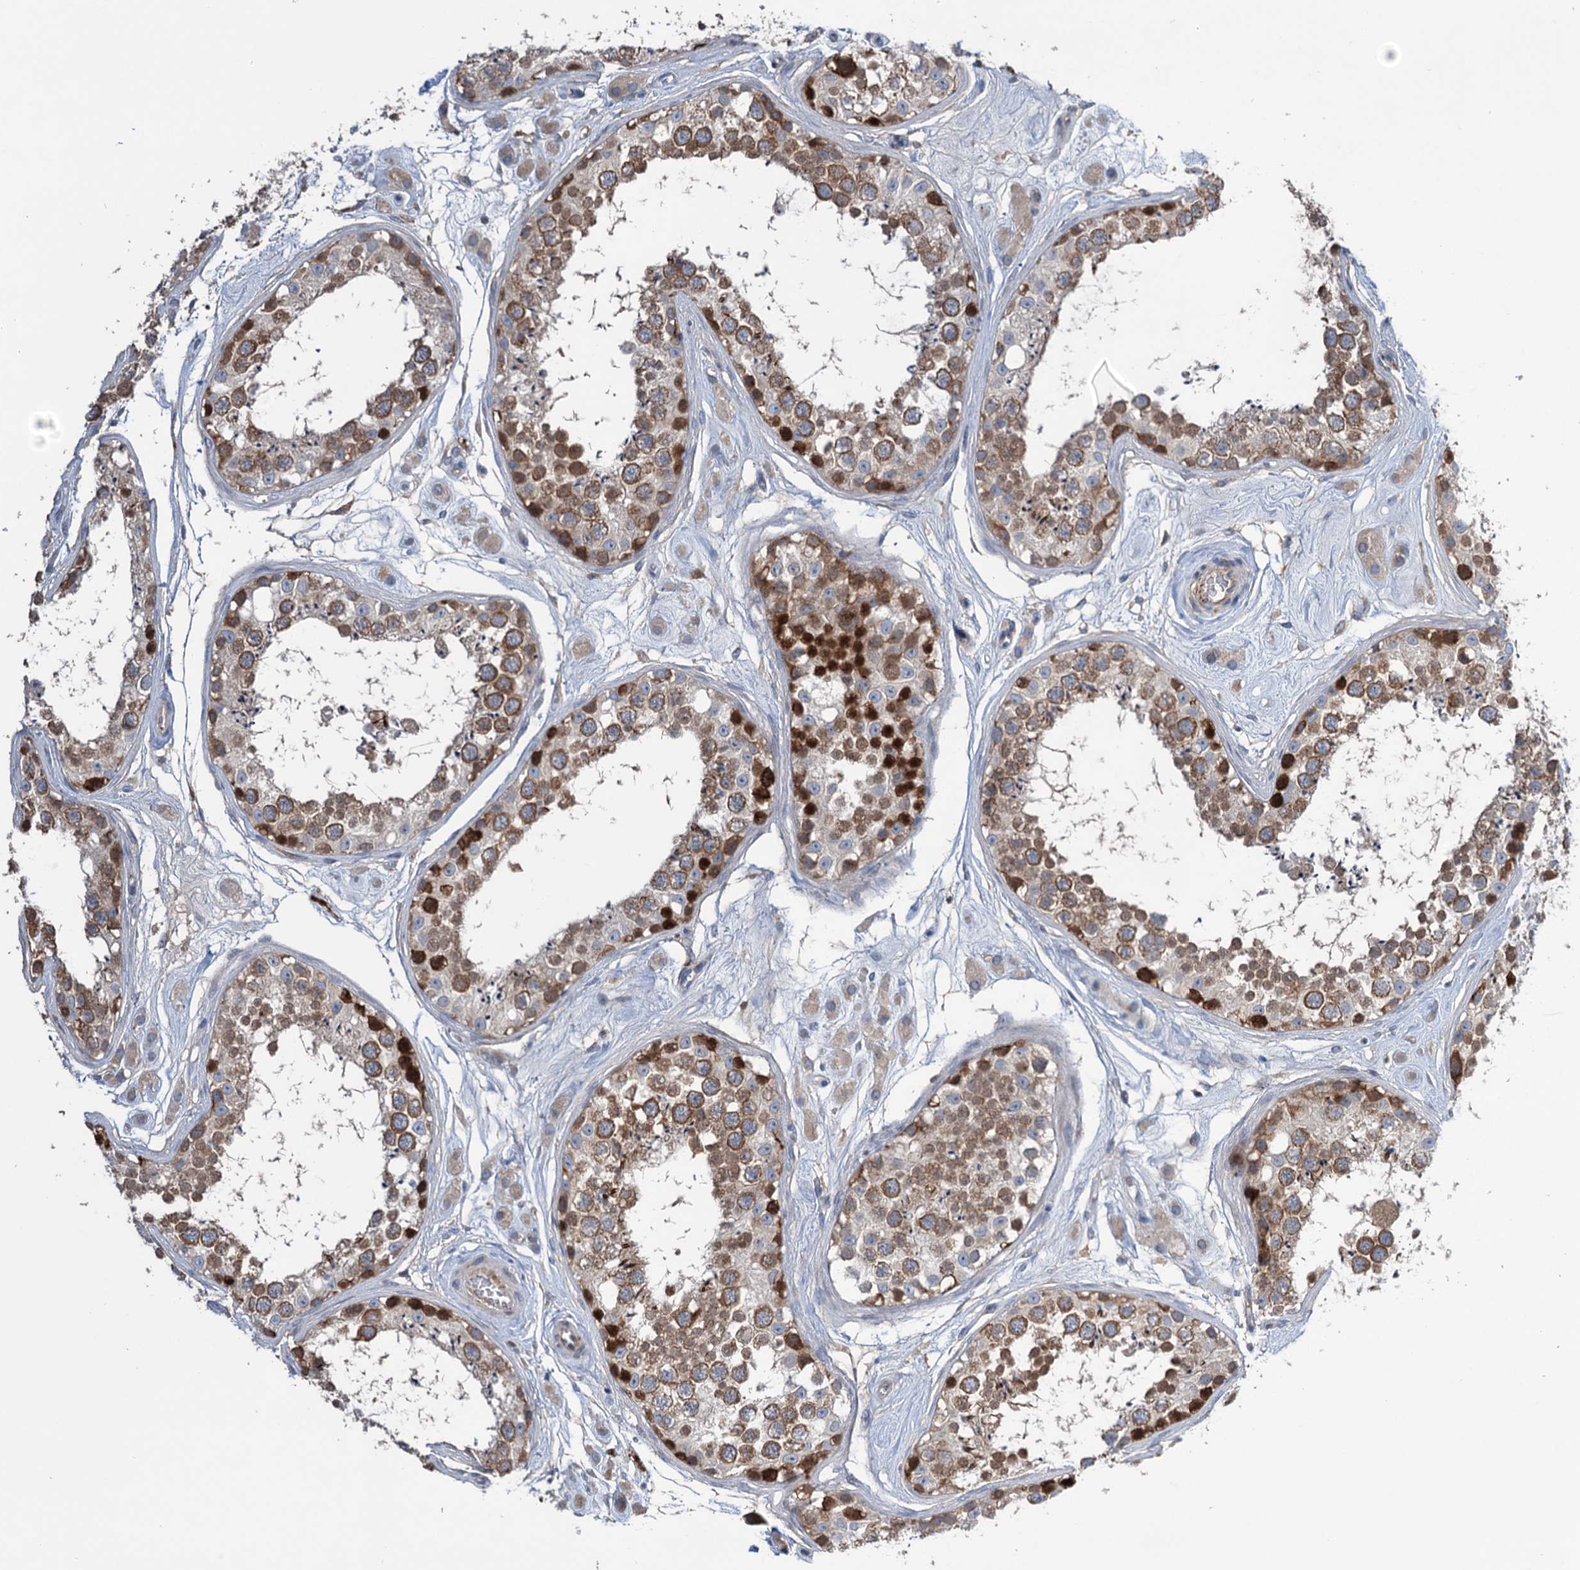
{"staining": {"intensity": "strong", "quantity": ">75%", "location": "cytoplasmic/membranous,nuclear"}, "tissue": "testis", "cell_type": "Cells in seminiferous ducts", "image_type": "normal", "snomed": [{"axis": "morphology", "description": "Normal tissue, NOS"}, {"axis": "topography", "description": "Testis"}], "caption": "A histopathology image of testis stained for a protein shows strong cytoplasmic/membranous,nuclear brown staining in cells in seminiferous ducts.", "gene": "NCAPD2", "patient": {"sex": "male", "age": 25}}